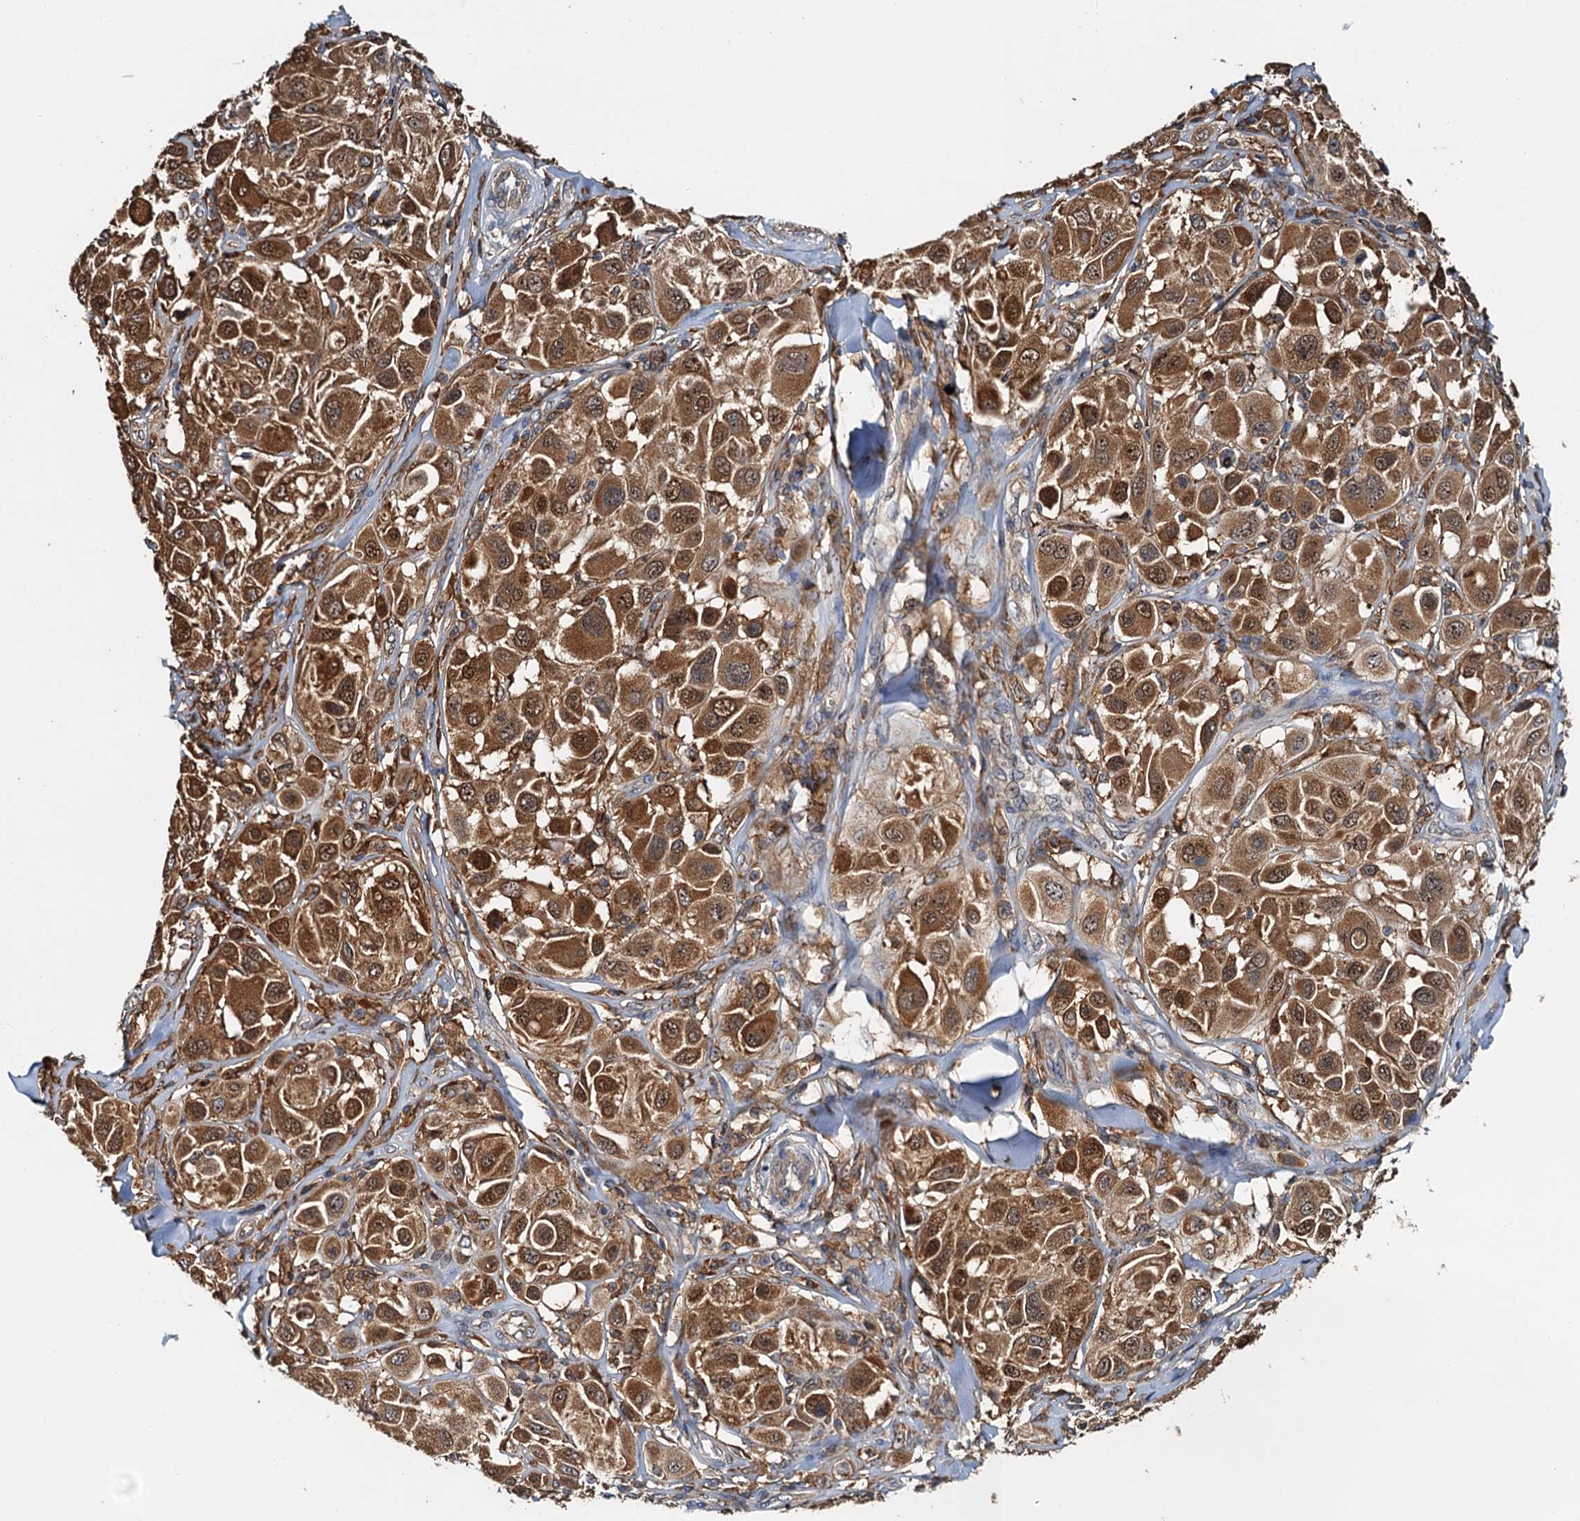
{"staining": {"intensity": "moderate", "quantity": ">75%", "location": "cytoplasmic/membranous,nuclear"}, "tissue": "melanoma", "cell_type": "Tumor cells", "image_type": "cancer", "snomed": [{"axis": "morphology", "description": "Malignant melanoma, Metastatic site"}, {"axis": "topography", "description": "Skin"}], "caption": "Protein staining of melanoma tissue reveals moderate cytoplasmic/membranous and nuclear positivity in about >75% of tumor cells. (Stains: DAB (3,3'-diaminobenzidine) in brown, nuclei in blue, Microscopy: brightfield microscopy at high magnification).", "gene": "USP6NL", "patient": {"sex": "male", "age": 41}}